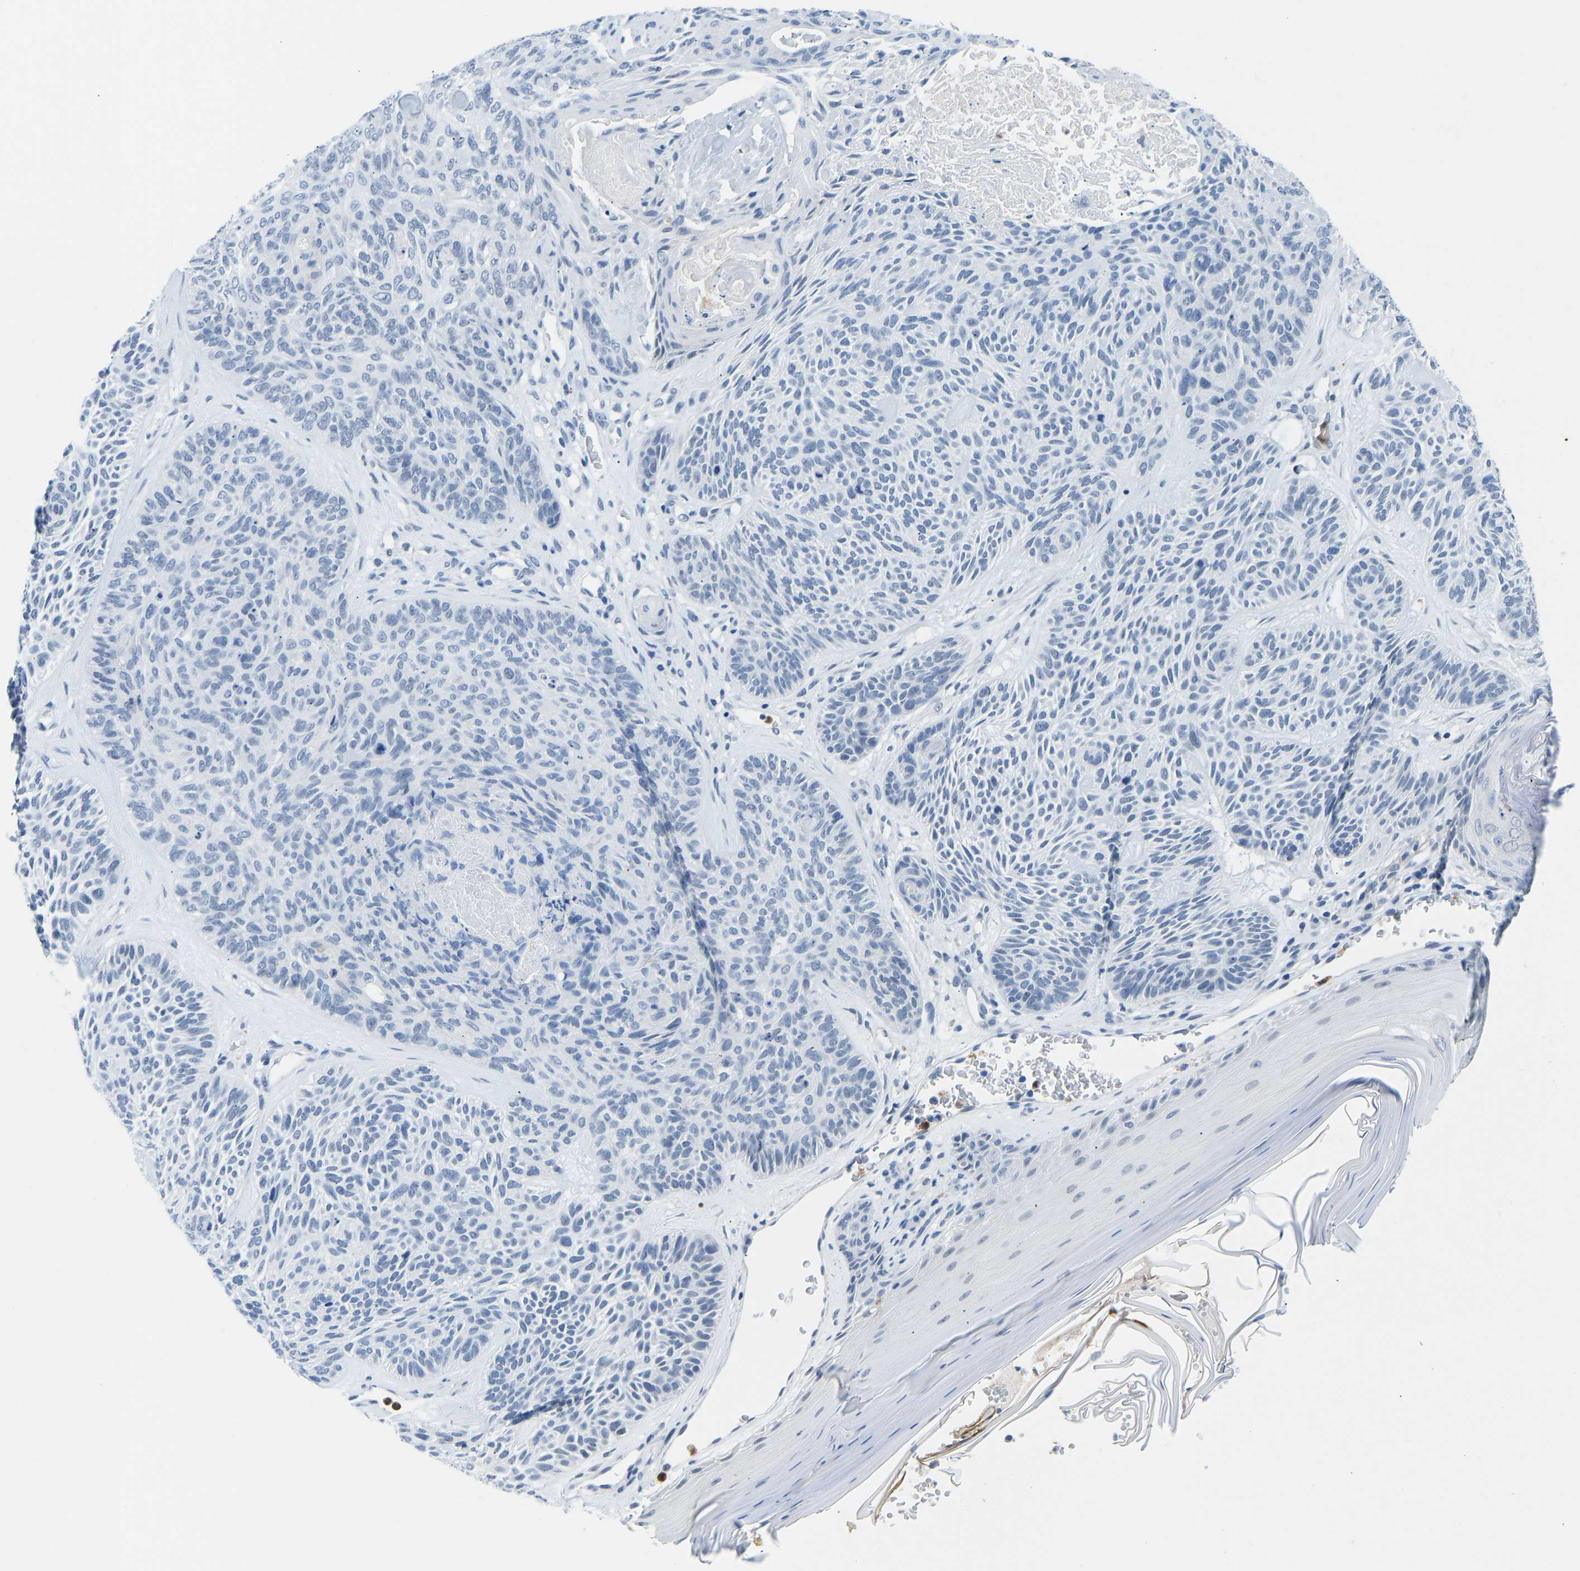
{"staining": {"intensity": "negative", "quantity": "none", "location": "none"}, "tissue": "skin cancer", "cell_type": "Tumor cells", "image_type": "cancer", "snomed": [{"axis": "morphology", "description": "Basal cell carcinoma"}, {"axis": "topography", "description": "Skin"}], "caption": "Immunohistochemistry (IHC) of skin cancer (basal cell carcinoma) displays no expression in tumor cells.", "gene": "TXNDC2", "patient": {"sex": "male", "age": 55}}